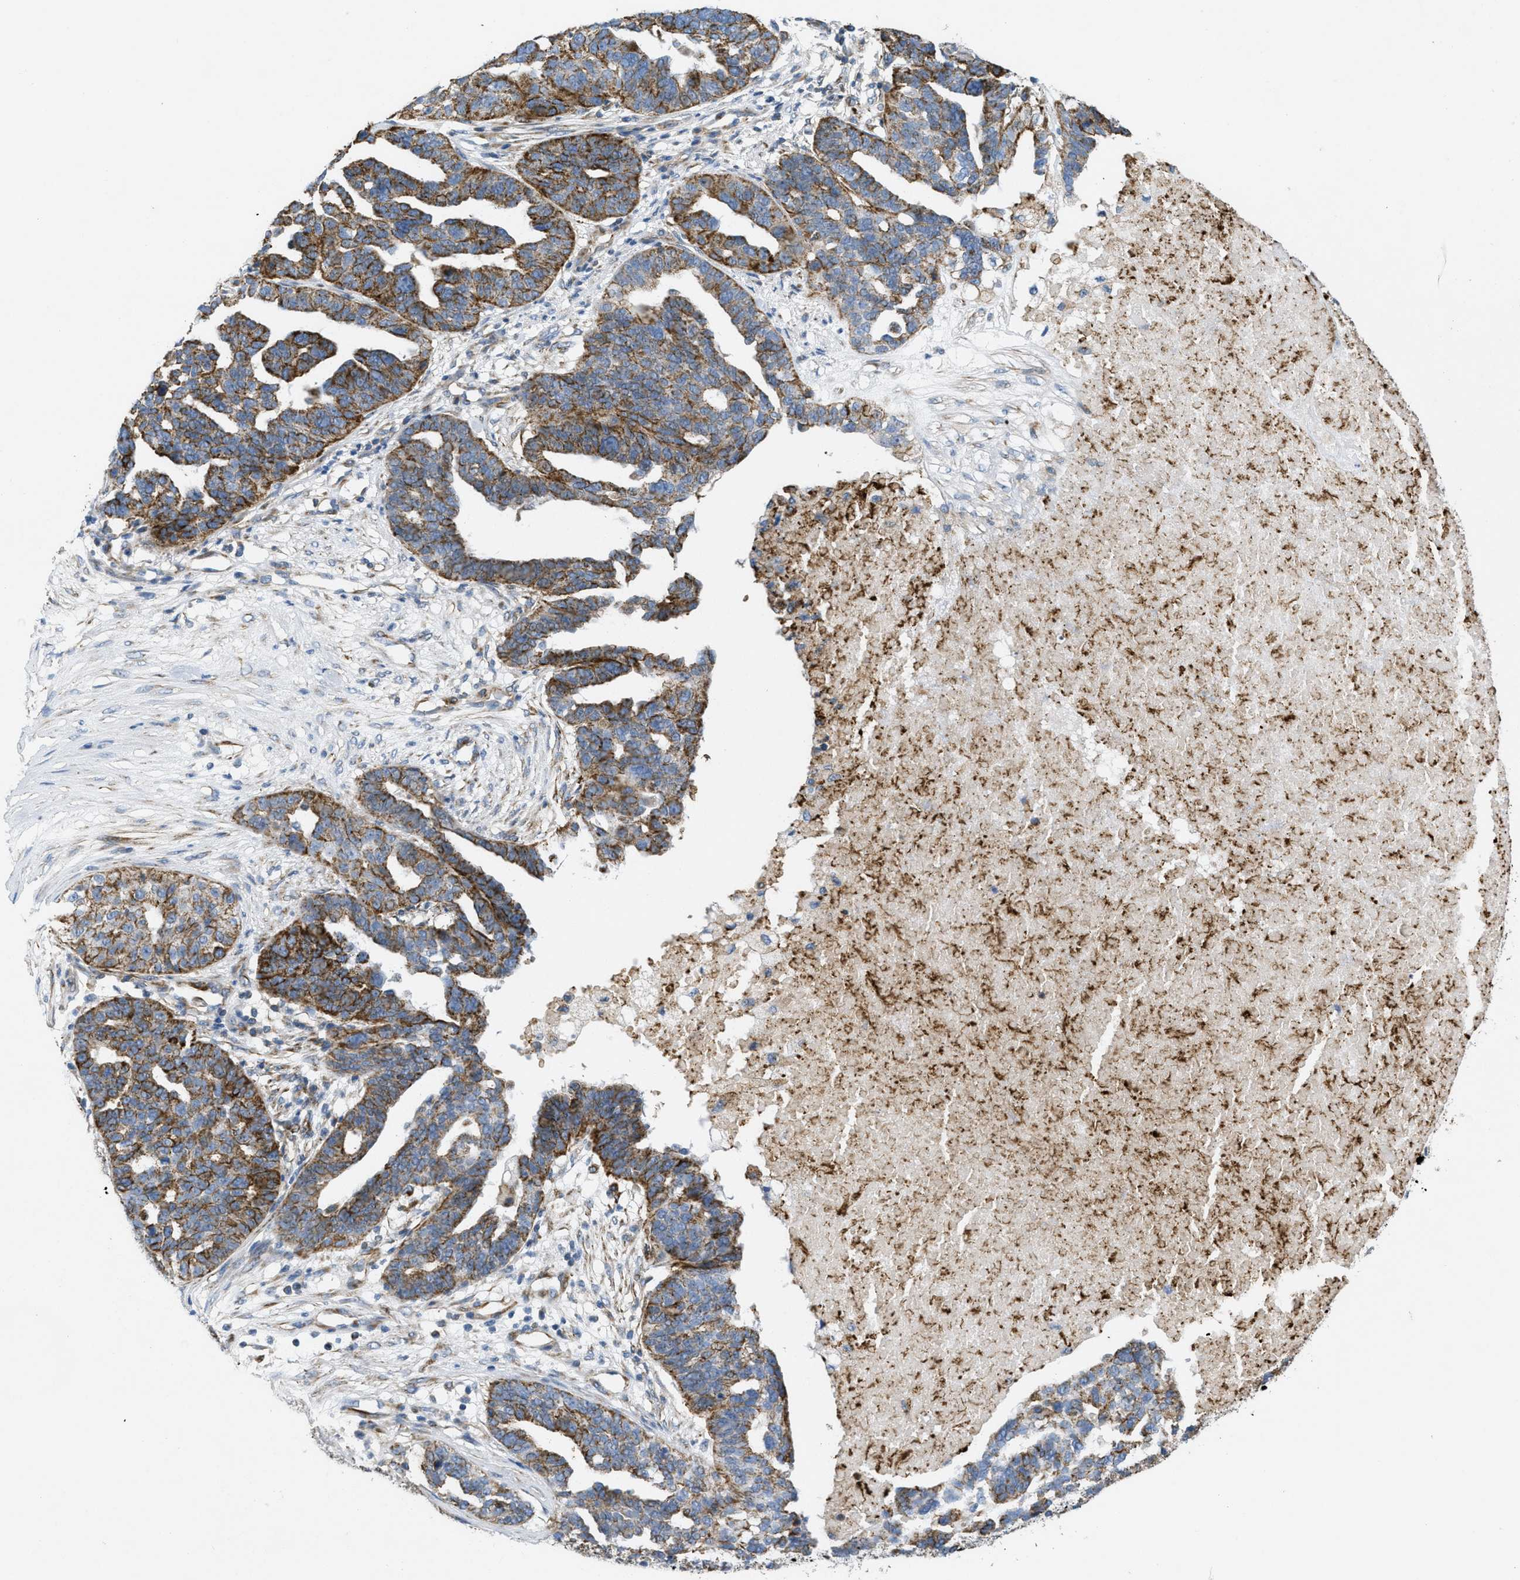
{"staining": {"intensity": "strong", "quantity": ">75%", "location": "cytoplasmic/membranous"}, "tissue": "ovarian cancer", "cell_type": "Tumor cells", "image_type": "cancer", "snomed": [{"axis": "morphology", "description": "Cystadenocarcinoma, serous, NOS"}, {"axis": "topography", "description": "Ovary"}], "caption": "This photomicrograph exhibits serous cystadenocarcinoma (ovarian) stained with immunohistochemistry to label a protein in brown. The cytoplasmic/membranous of tumor cells show strong positivity for the protein. Nuclei are counter-stained blue.", "gene": "BTN3A1", "patient": {"sex": "female", "age": 59}}